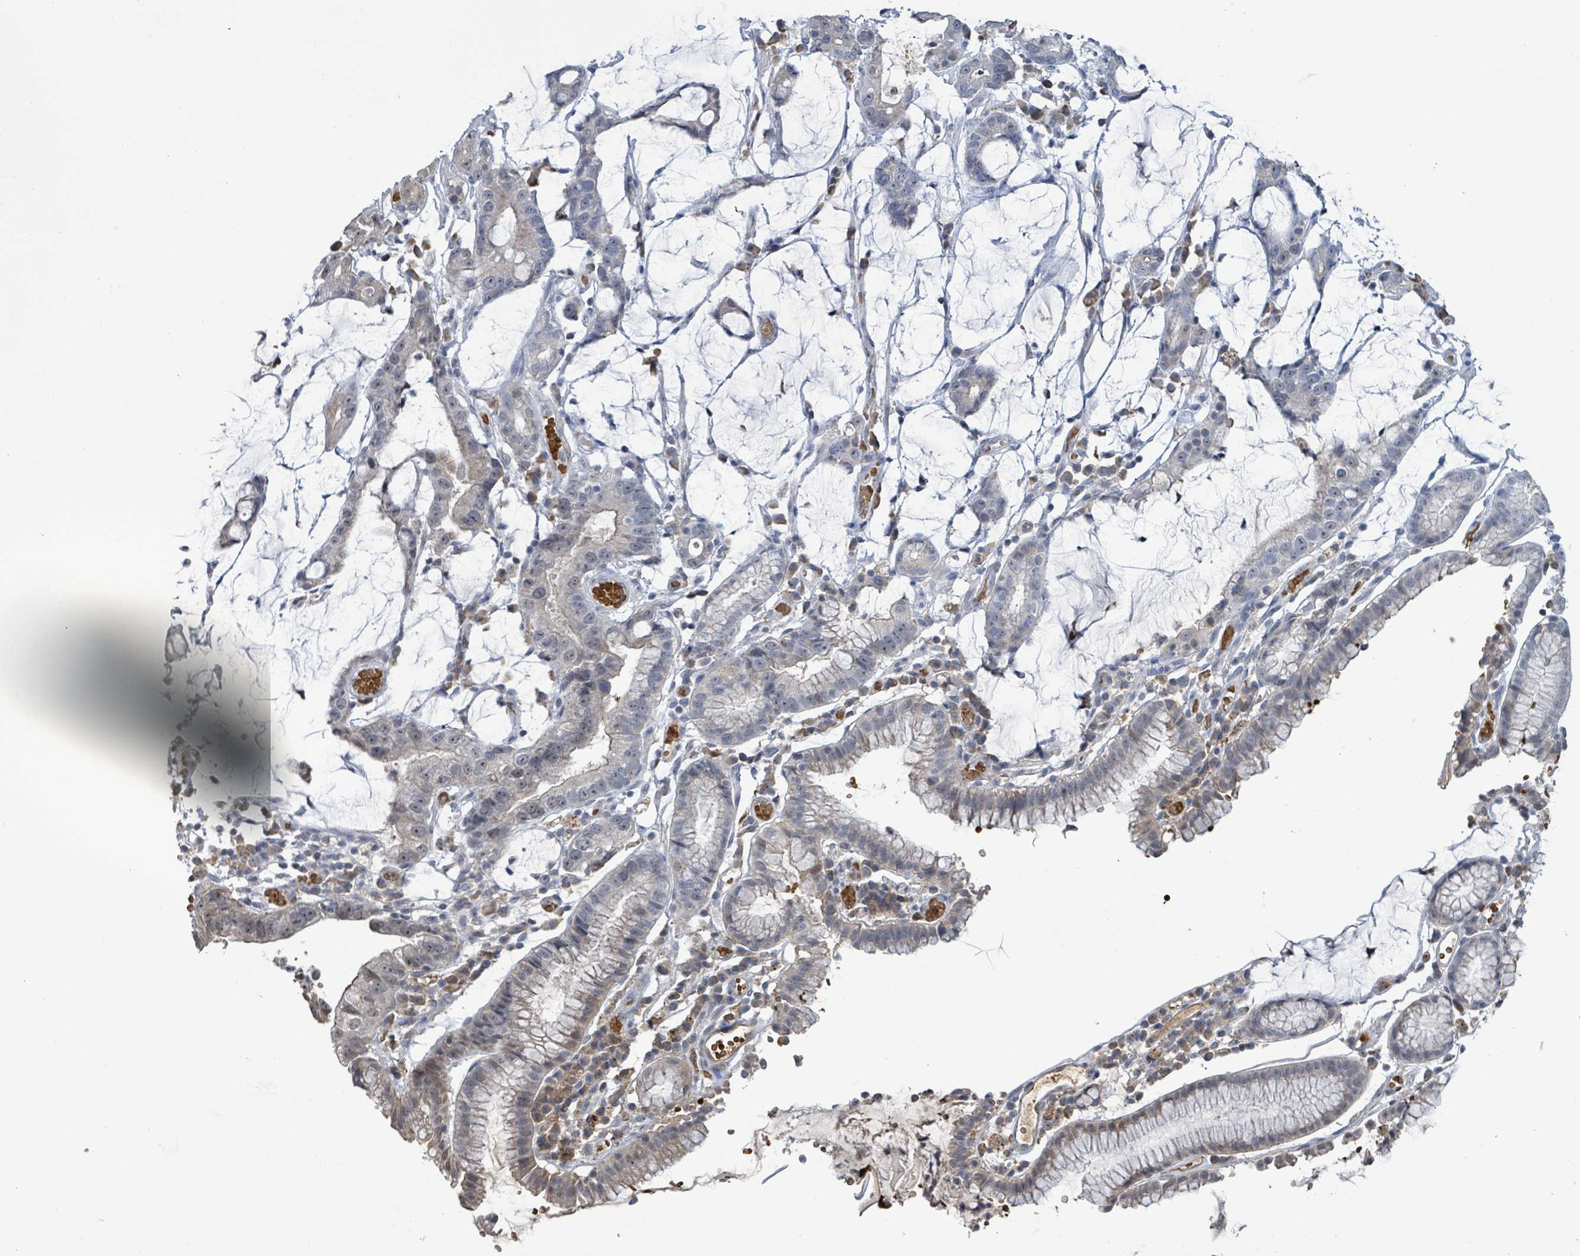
{"staining": {"intensity": "weak", "quantity": "<25%", "location": "cytoplasmic/membranous"}, "tissue": "stomach cancer", "cell_type": "Tumor cells", "image_type": "cancer", "snomed": [{"axis": "morphology", "description": "Adenocarcinoma, NOS"}, {"axis": "topography", "description": "Stomach"}], "caption": "DAB immunohistochemical staining of stomach adenocarcinoma exhibits no significant expression in tumor cells. (Brightfield microscopy of DAB immunohistochemistry at high magnification).", "gene": "SEBOX", "patient": {"sex": "male", "age": 55}}